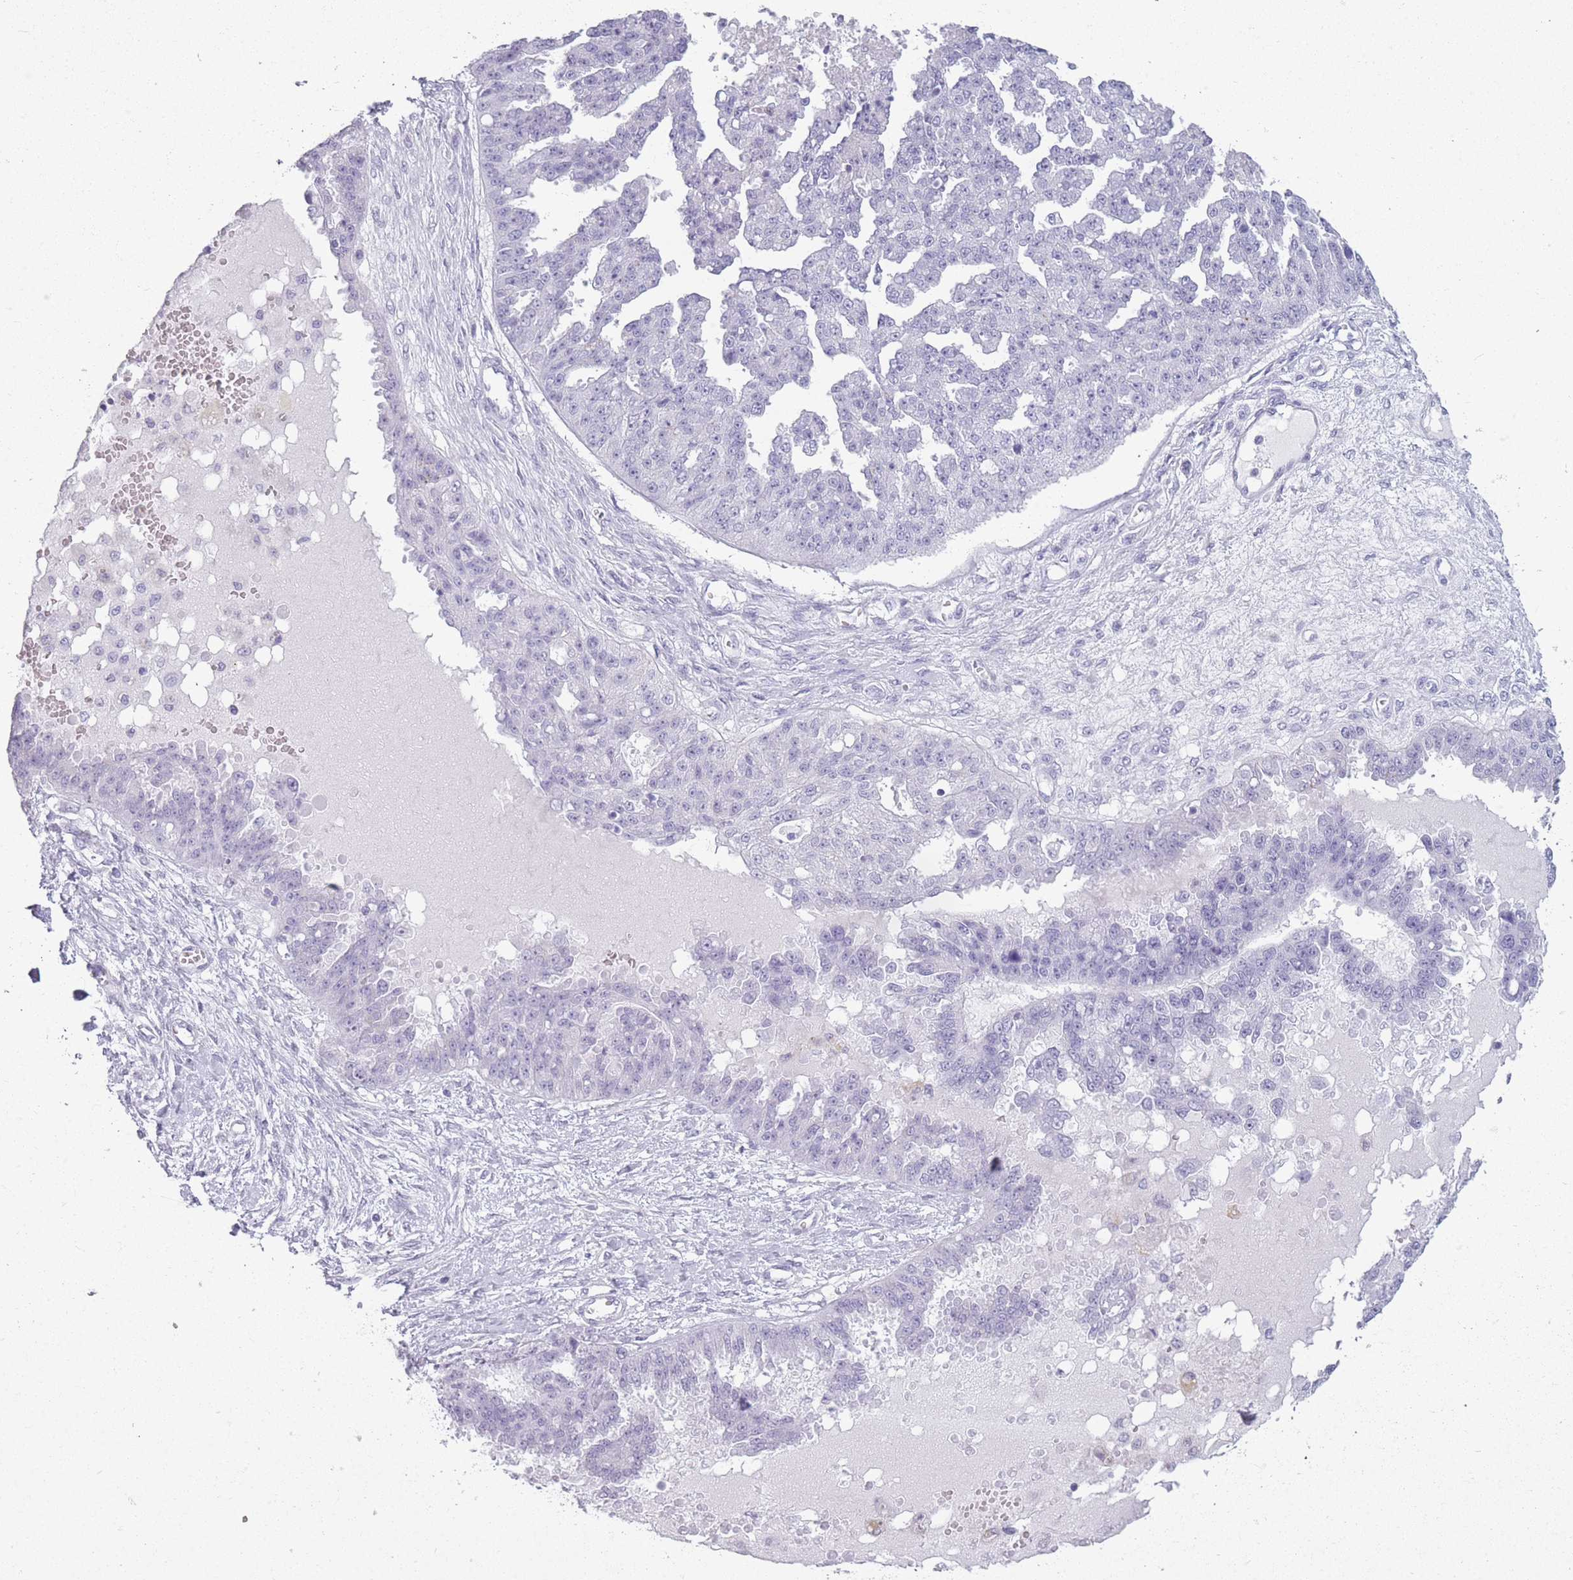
{"staining": {"intensity": "negative", "quantity": "none", "location": "none"}, "tissue": "ovarian cancer", "cell_type": "Tumor cells", "image_type": "cancer", "snomed": [{"axis": "morphology", "description": "Cystadenocarcinoma, serous, NOS"}, {"axis": "topography", "description": "Ovary"}], "caption": "The immunohistochemistry (IHC) photomicrograph has no significant staining in tumor cells of ovarian cancer (serous cystadenocarcinoma) tissue.", "gene": "GOLGA6D", "patient": {"sex": "female", "age": 58}}